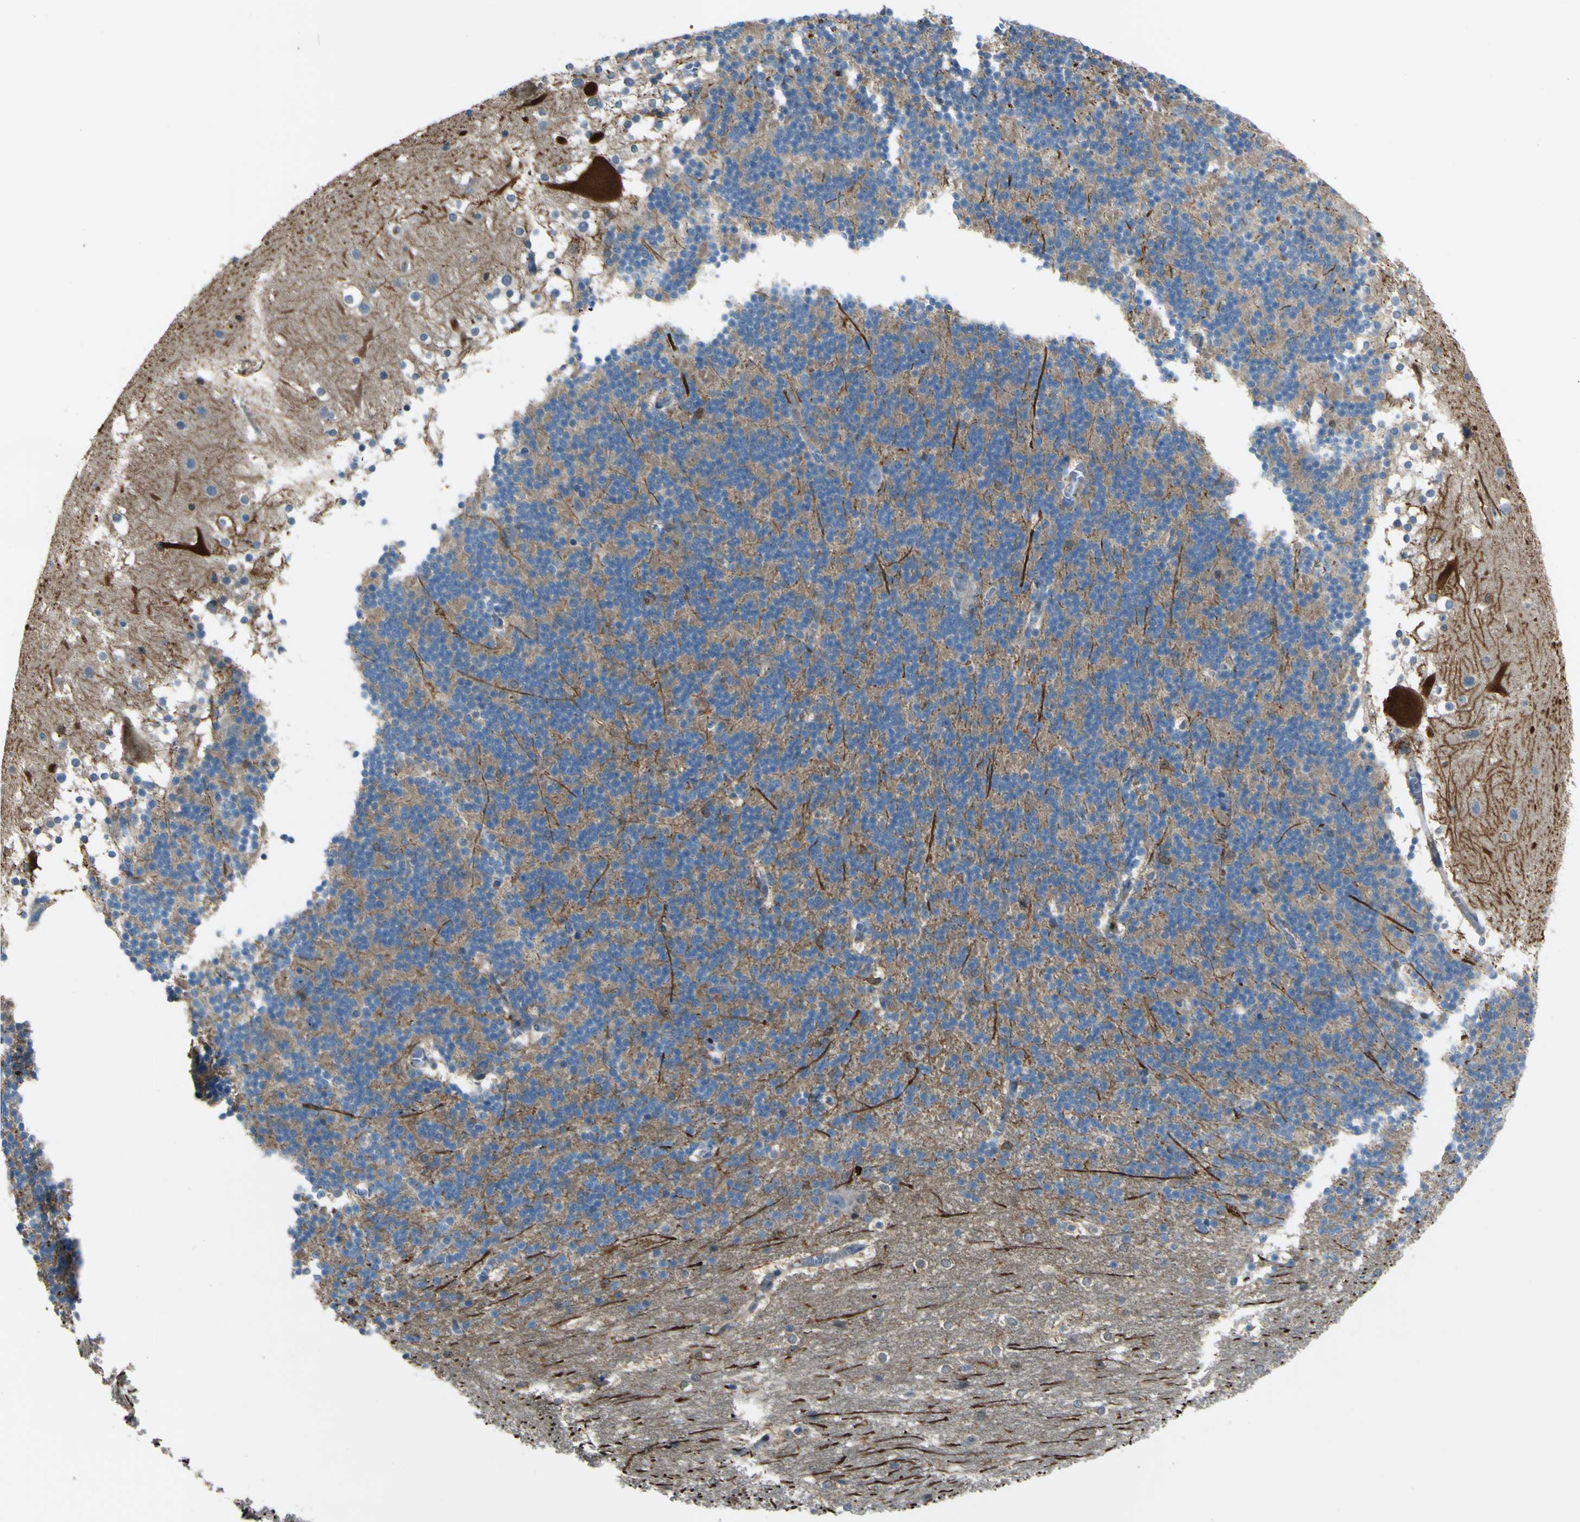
{"staining": {"intensity": "moderate", "quantity": ">75%", "location": "cytoplasmic/membranous"}, "tissue": "cerebellum", "cell_type": "Cells in granular layer", "image_type": "normal", "snomed": [{"axis": "morphology", "description": "Normal tissue, NOS"}, {"axis": "topography", "description": "Cerebellum"}], "caption": "Human cerebellum stained for a protein (brown) exhibits moderate cytoplasmic/membranous positive expression in approximately >75% of cells in granular layer.", "gene": "PCDHB5", "patient": {"sex": "female", "age": 19}}